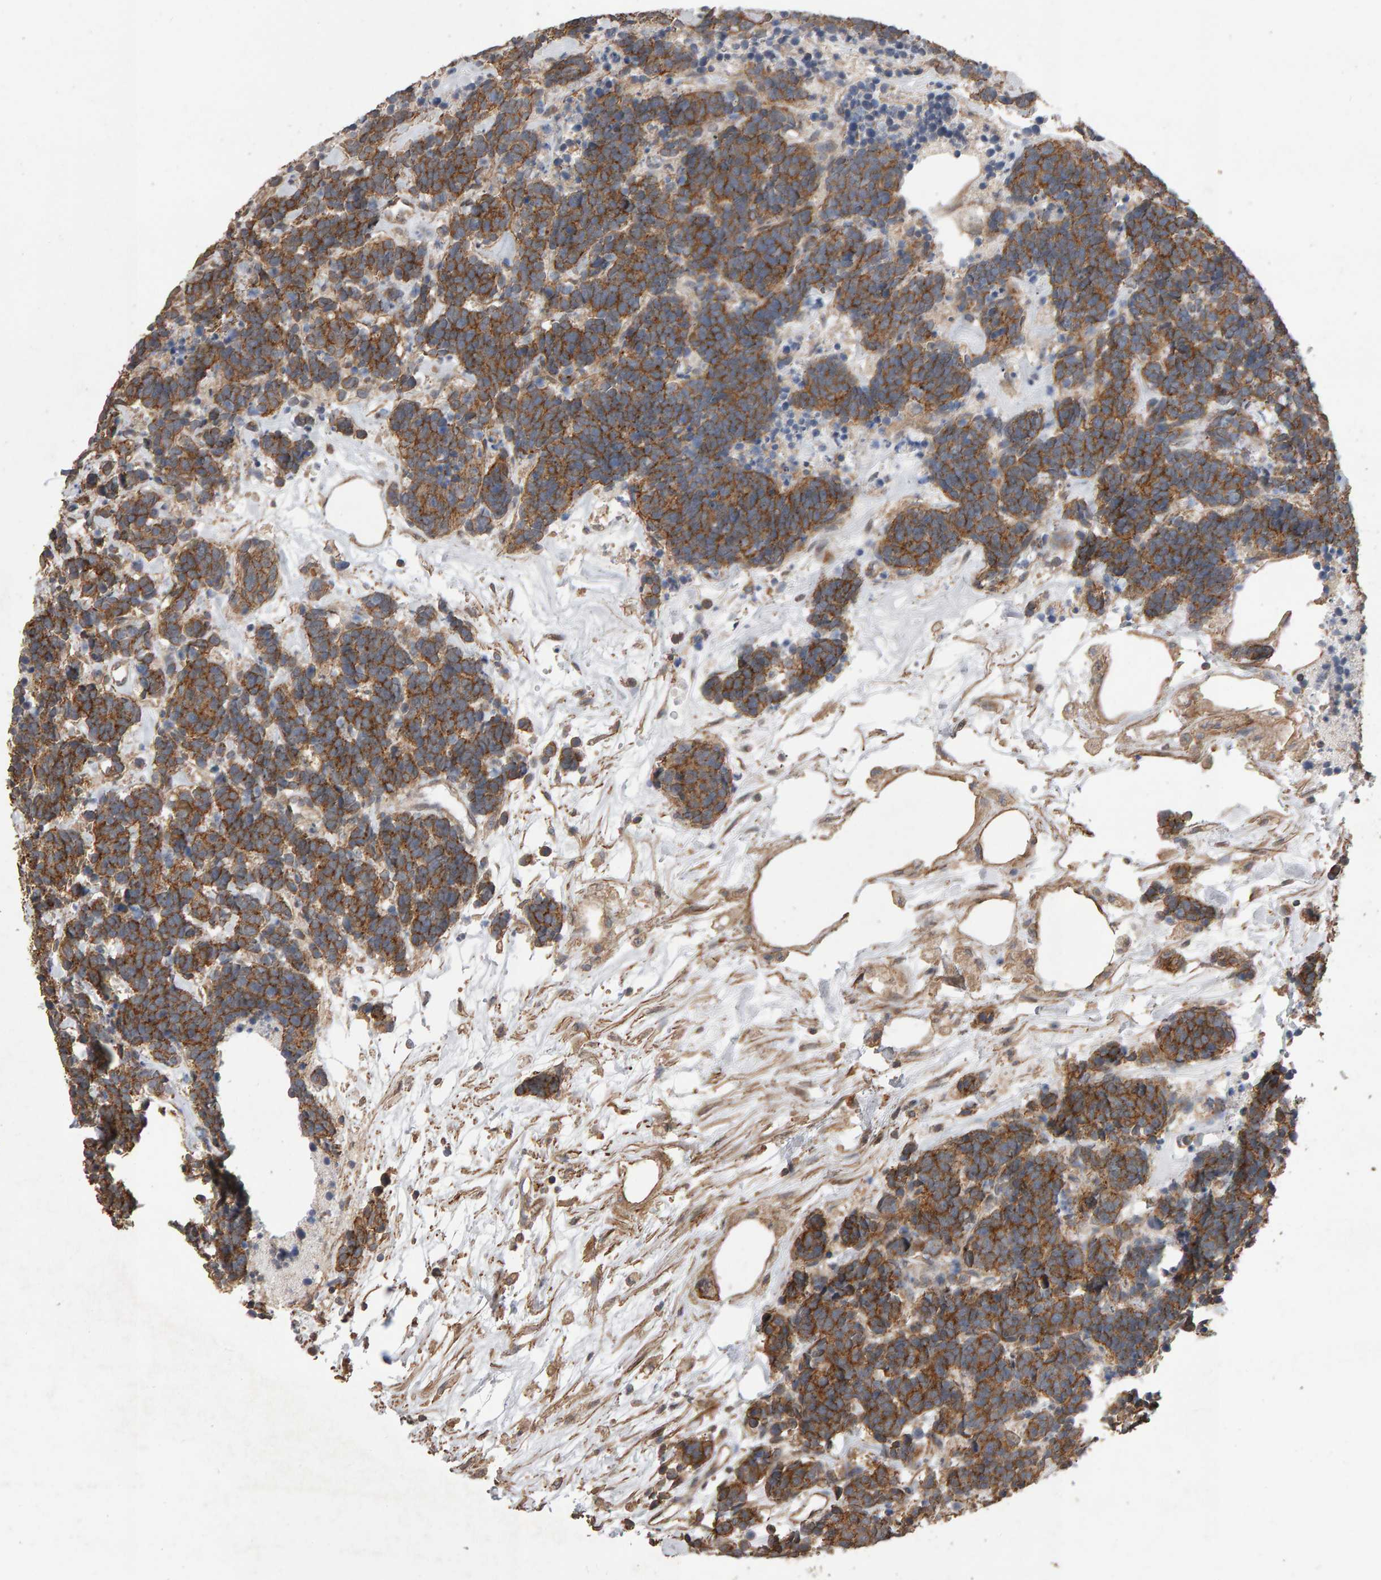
{"staining": {"intensity": "strong", "quantity": ">75%", "location": "cytoplasmic/membranous"}, "tissue": "carcinoid", "cell_type": "Tumor cells", "image_type": "cancer", "snomed": [{"axis": "morphology", "description": "Carcinoma, NOS"}, {"axis": "morphology", "description": "Carcinoid, malignant, NOS"}, {"axis": "topography", "description": "Urinary bladder"}], "caption": "DAB immunohistochemical staining of human malignant carcinoid shows strong cytoplasmic/membranous protein staining in approximately >75% of tumor cells. The staining was performed using DAB (3,3'-diaminobenzidine), with brown indicating positive protein expression. Nuclei are stained blue with hematoxylin.", "gene": "SCRIB", "patient": {"sex": "male", "age": 57}}